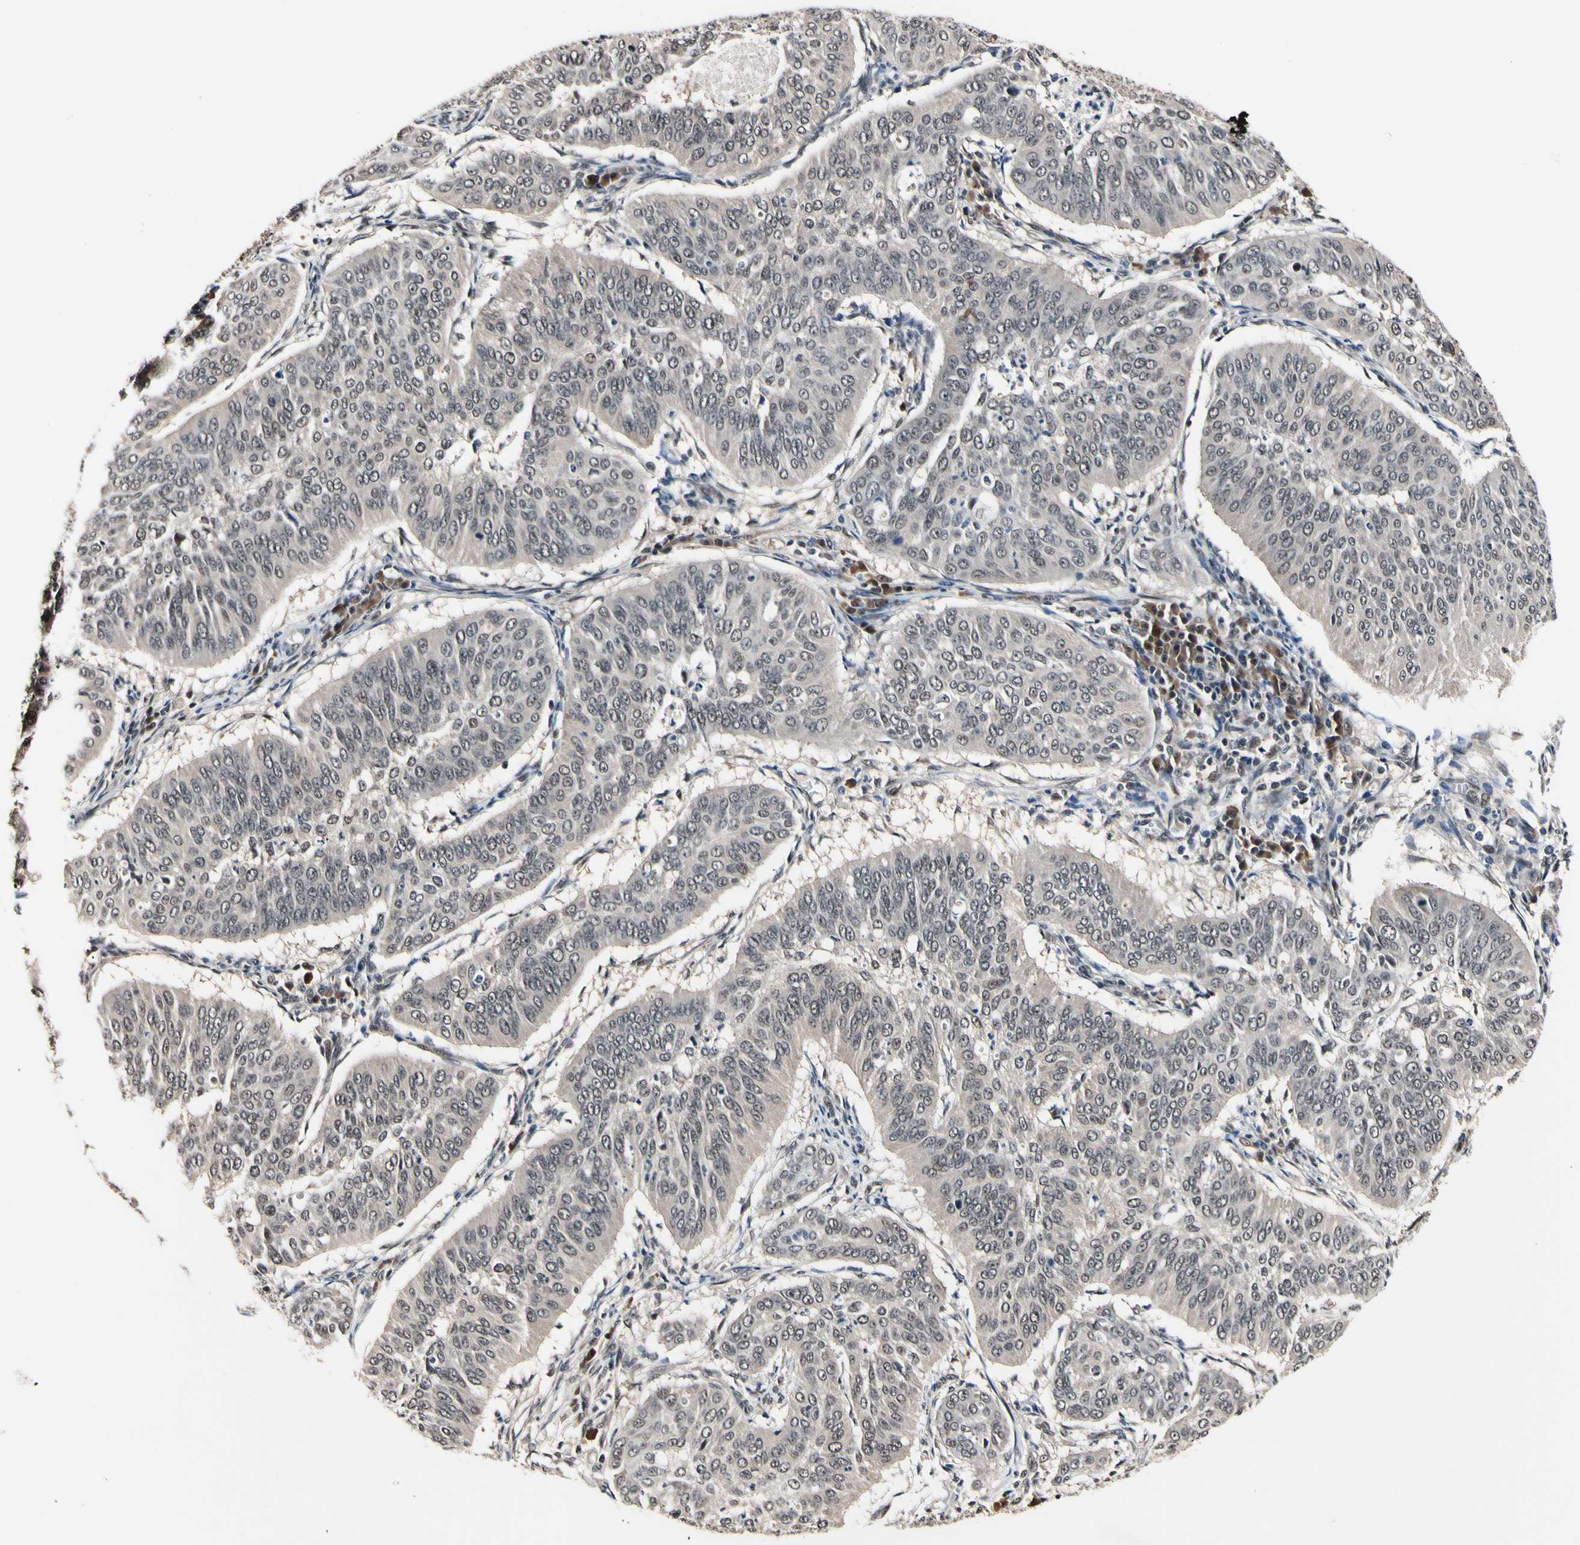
{"staining": {"intensity": "weak", "quantity": ">75%", "location": "cytoplasmic/membranous"}, "tissue": "cervical cancer", "cell_type": "Tumor cells", "image_type": "cancer", "snomed": [{"axis": "morphology", "description": "Normal tissue, NOS"}, {"axis": "morphology", "description": "Squamous cell carcinoma, NOS"}, {"axis": "topography", "description": "Cervix"}], "caption": "This is a photomicrograph of IHC staining of cervical cancer (squamous cell carcinoma), which shows weak positivity in the cytoplasmic/membranous of tumor cells.", "gene": "PSMD10", "patient": {"sex": "female", "age": 39}}